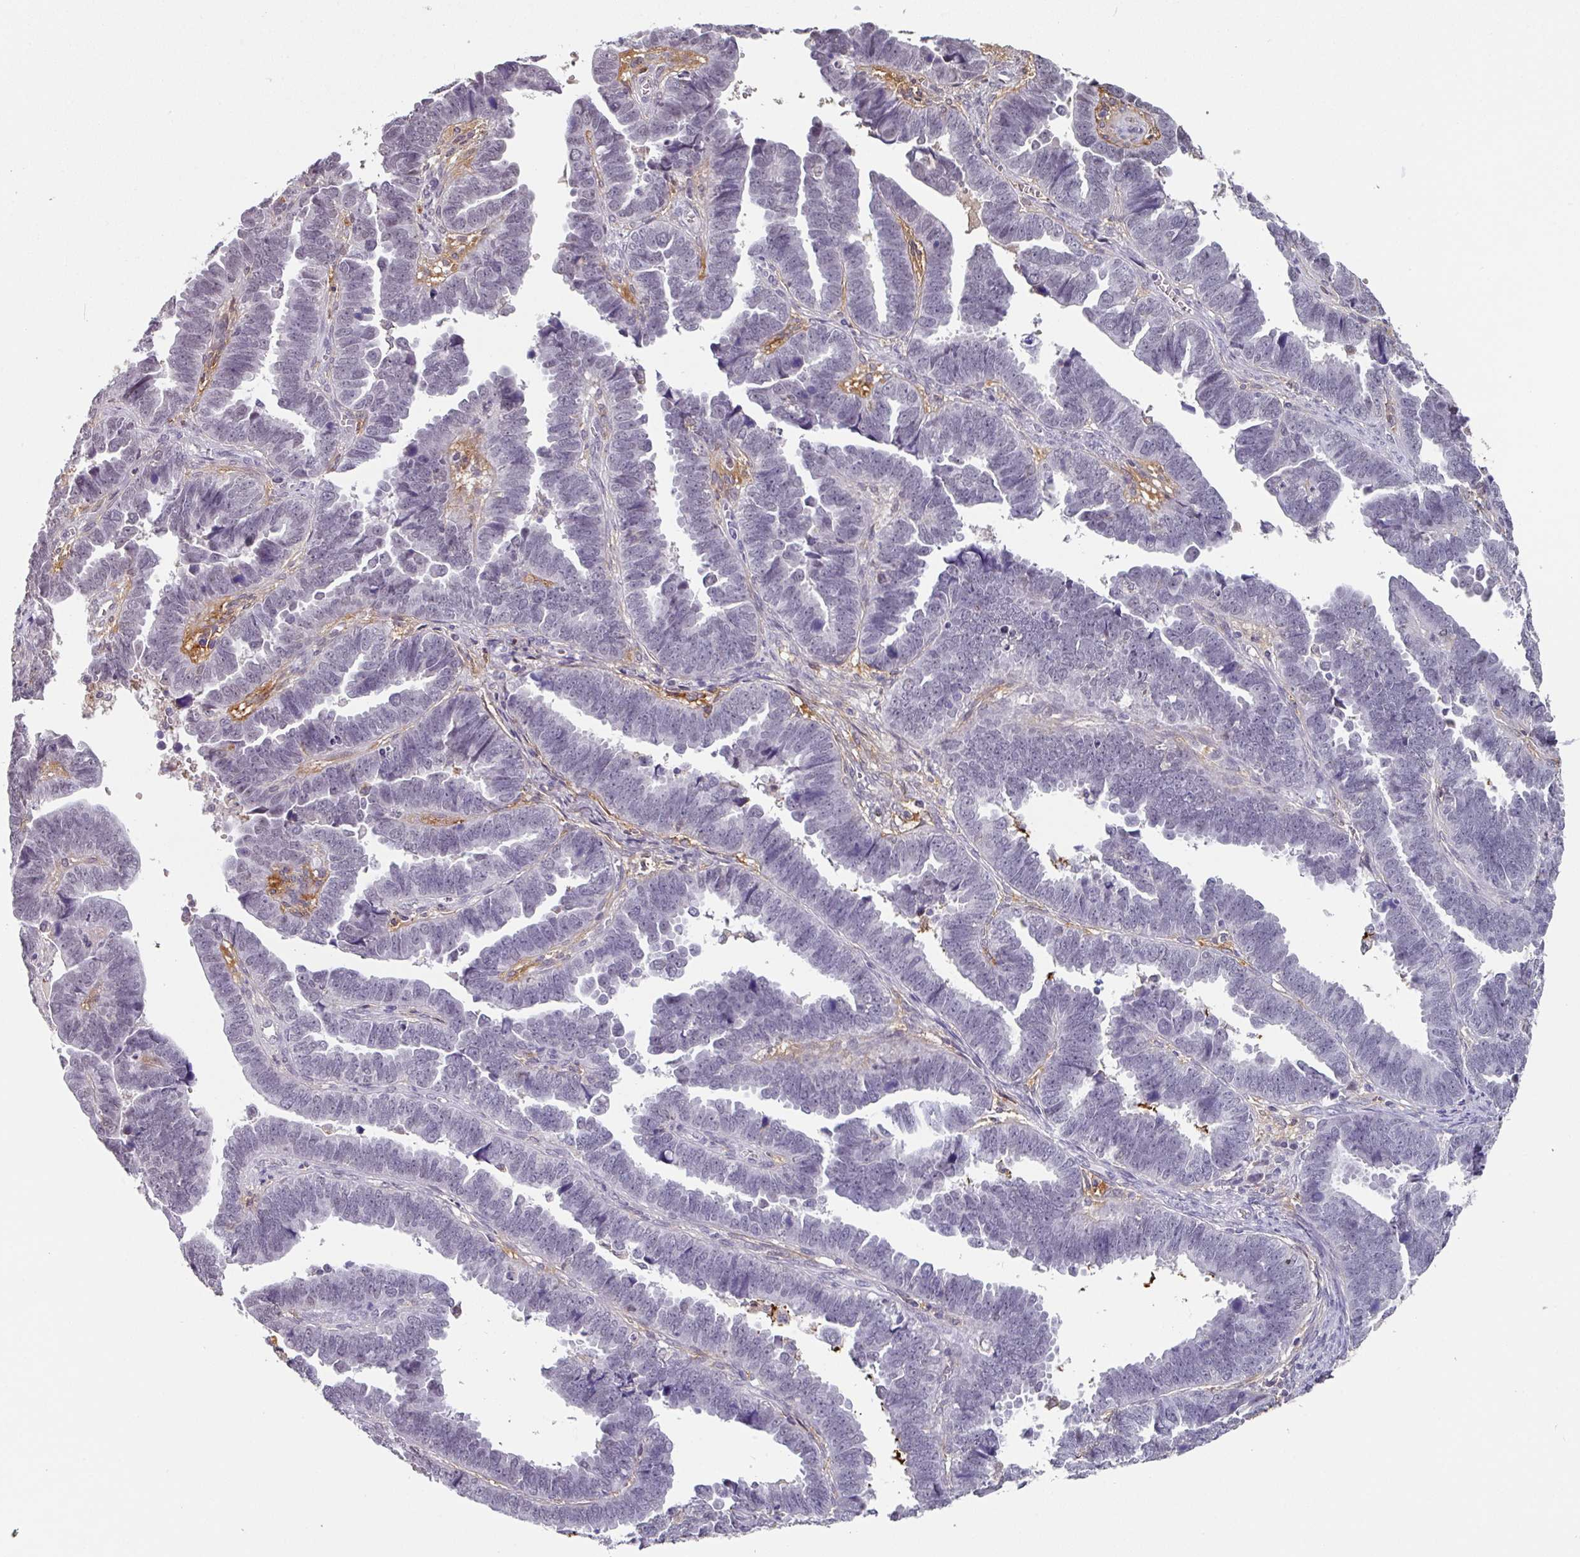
{"staining": {"intensity": "negative", "quantity": "none", "location": "none"}, "tissue": "endometrial cancer", "cell_type": "Tumor cells", "image_type": "cancer", "snomed": [{"axis": "morphology", "description": "Adenocarcinoma, NOS"}, {"axis": "topography", "description": "Endometrium"}], "caption": "Histopathology image shows no protein positivity in tumor cells of endometrial cancer (adenocarcinoma) tissue.", "gene": "C1QB", "patient": {"sex": "female", "age": 75}}